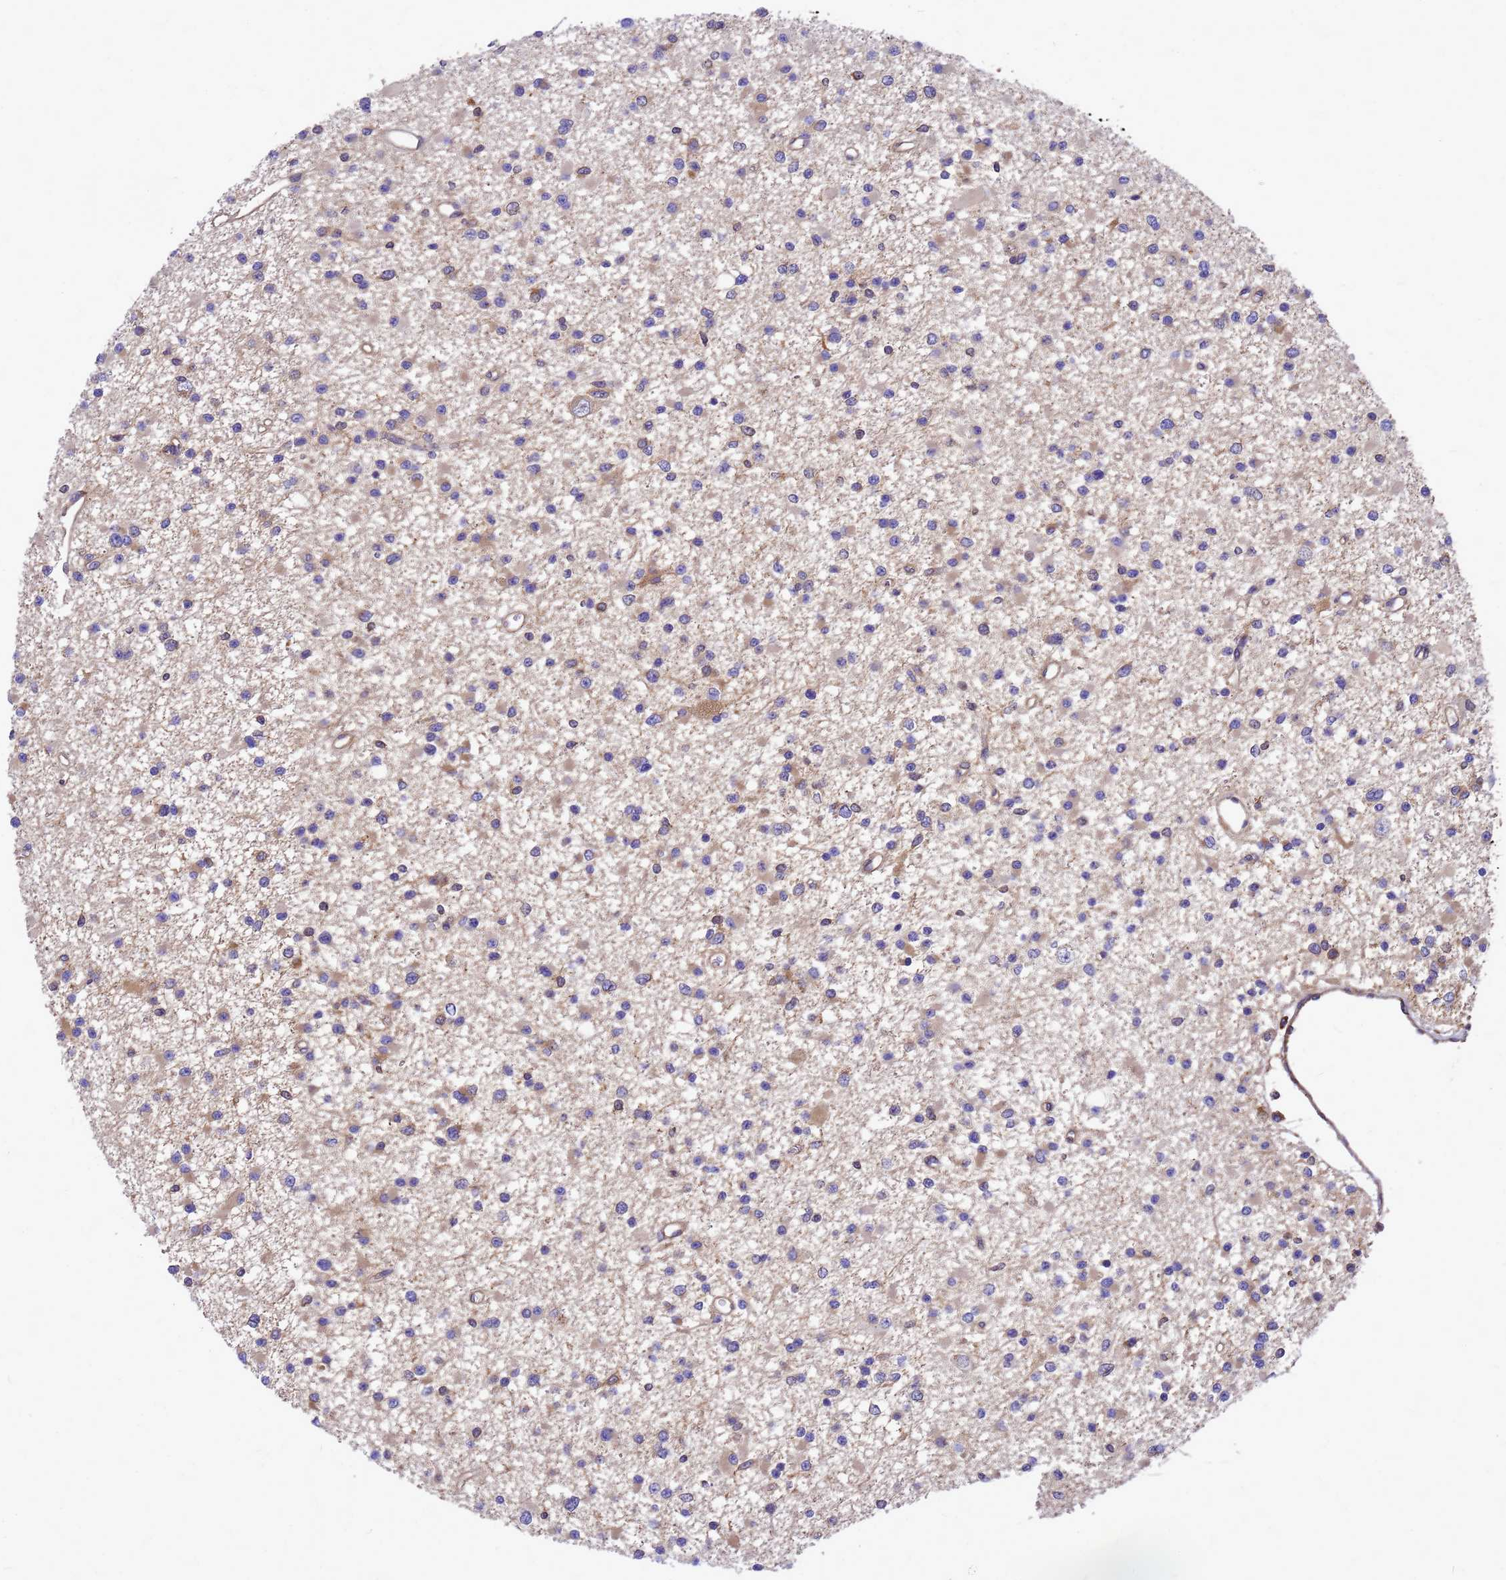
{"staining": {"intensity": "weak", "quantity": "<25%", "location": "cytoplasmic/membranous"}, "tissue": "glioma", "cell_type": "Tumor cells", "image_type": "cancer", "snomed": [{"axis": "morphology", "description": "Glioma, malignant, Low grade"}, {"axis": "topography", "description": "Brain"}], "caption": "Glioma stained for a protein using IHC exhibits no expression tumor cells.", "gene": "GID4", "patient": {"sex": "female", "age": 22}}